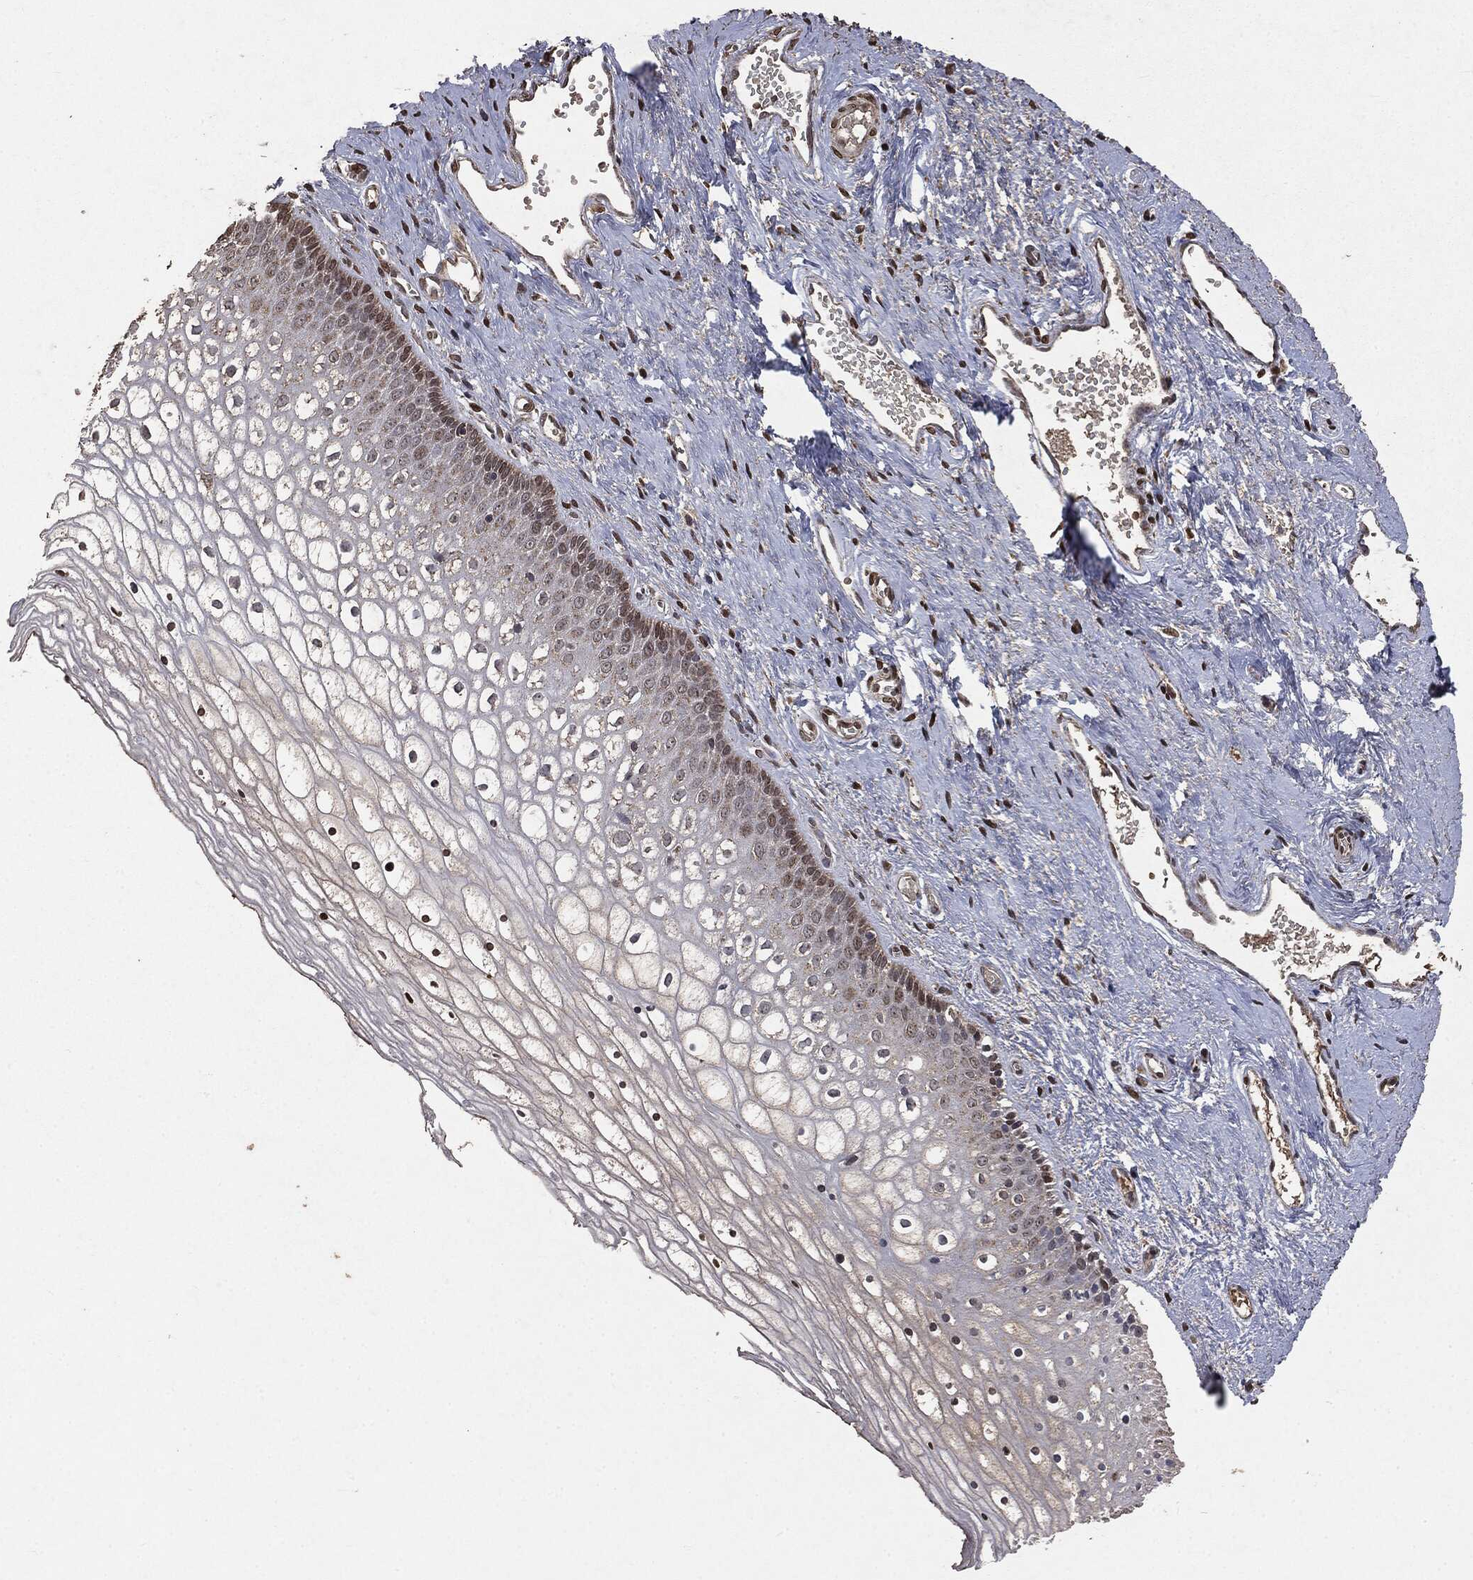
{"staining": {"intensity": "moderate", "quantity": "<25%", "location": "nuclear"}, "tissue": "vagina", "cell_type": "Squamous epithelial cells", "image_type": "normal", "snomed": [{"axis": "morphology", "description": "Normal tissue, NOS"}, {"axis": "topography", "description": "Vagina"}], "caption": "High-power microscopy captured an IHC histopathology image of benign vagina, revealing moderate nuclear expression in approximately <25% of squamous epithelial cells.", "gene": "PPP6R2", "patient": {"sex": "female", "age": 32}}